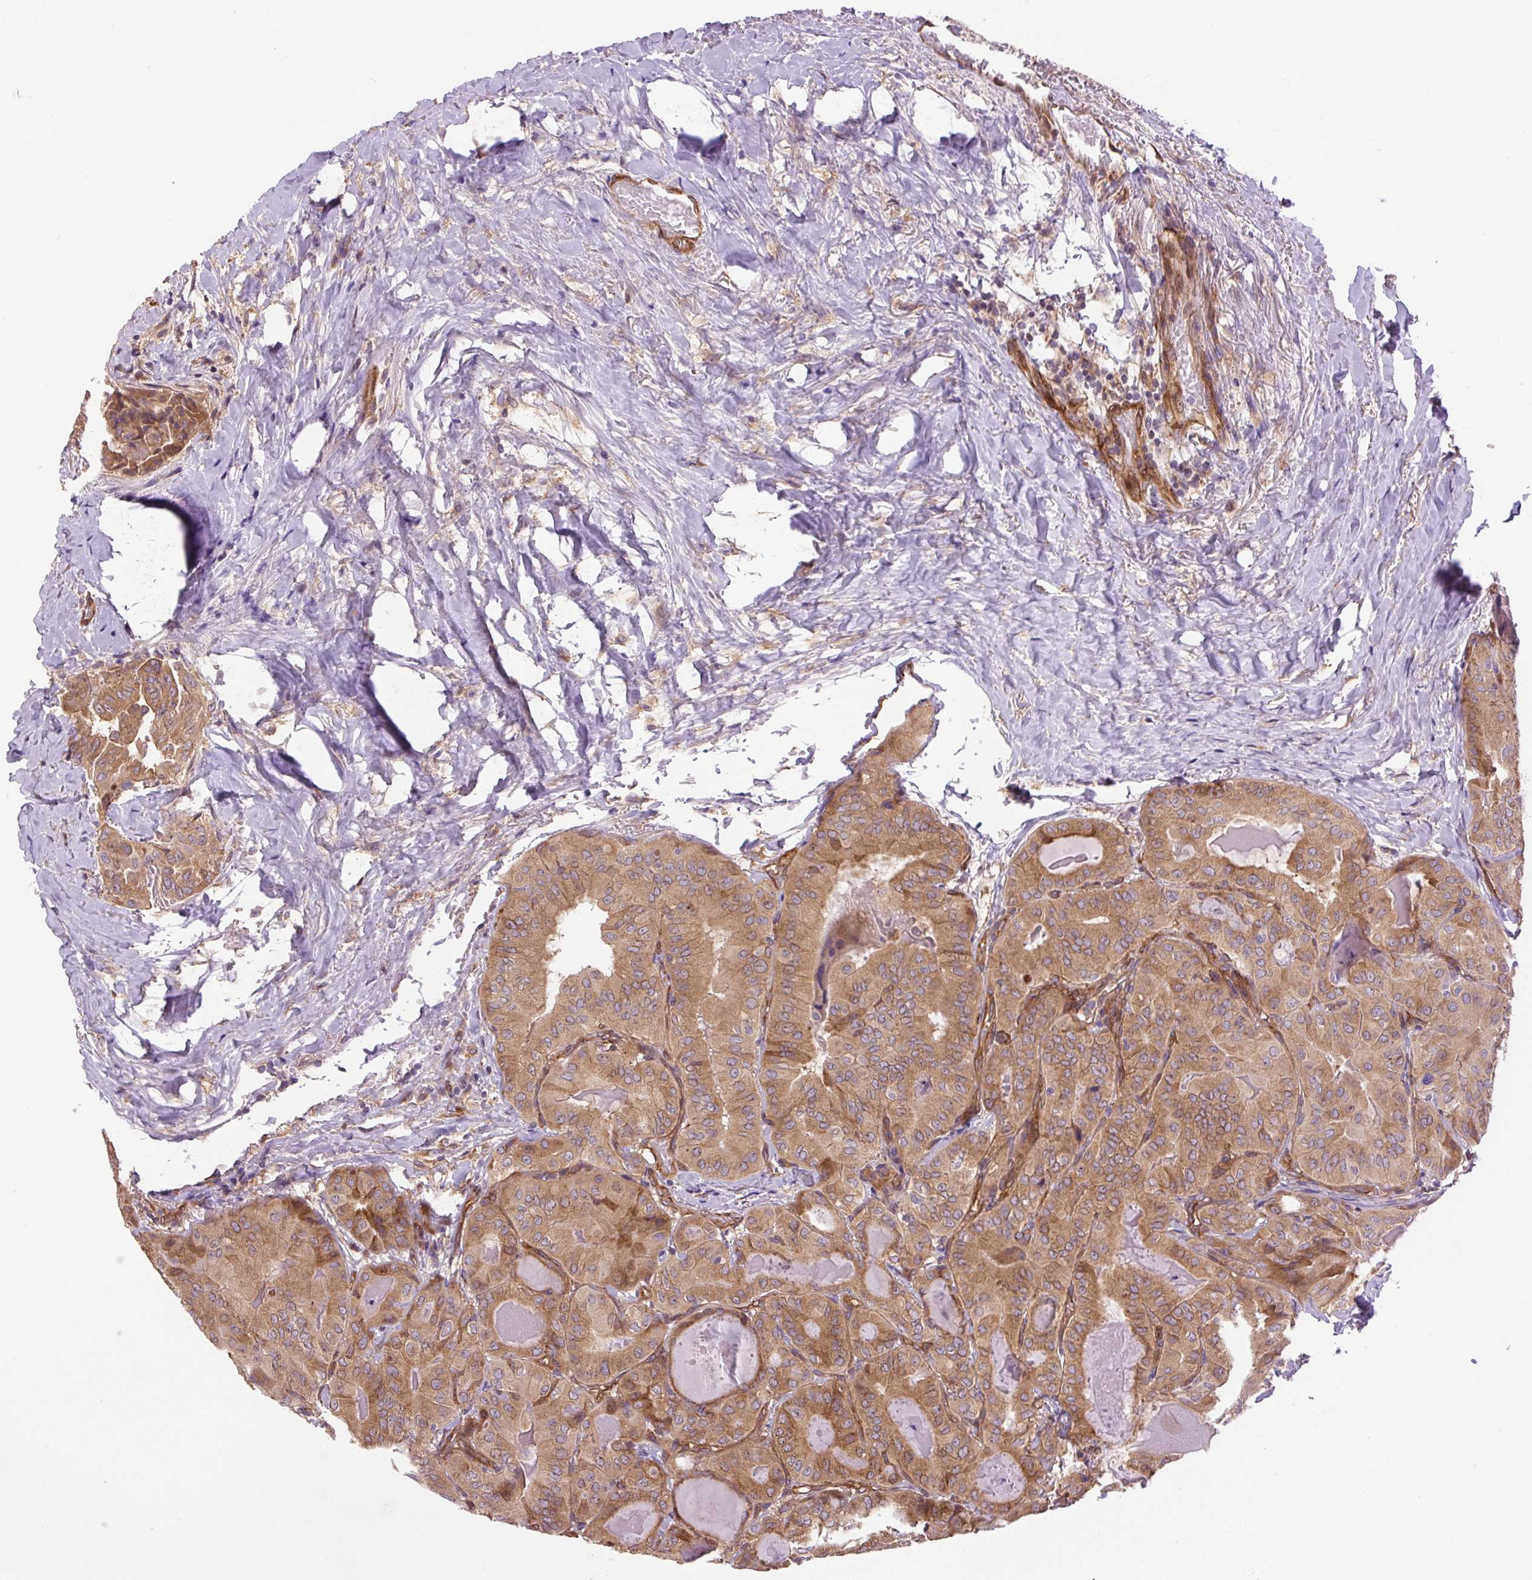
{"staining": {"intensity": "moderate", "quantity": ">75%", "location": "cytoplasmic/membranous"}, "tissue": "thyroid cancer", "cell_type": "Tumor cells", "image_type": "cancer", "snomed": [{"axis": "morphology", "description": "Papillary adenocarcinoma, NOS"}, {"axis": "topography", "description": "Thyroid gland"}], "caption": "About >75% of tumor cells in human thyroid cancer demonstrate moderate cytoplasmic/membranous protein positivity as visualized by brown immunohistochemical staining.", "gene": "SEPTIN10", "patient": {"sex": "female", "age": 68}}